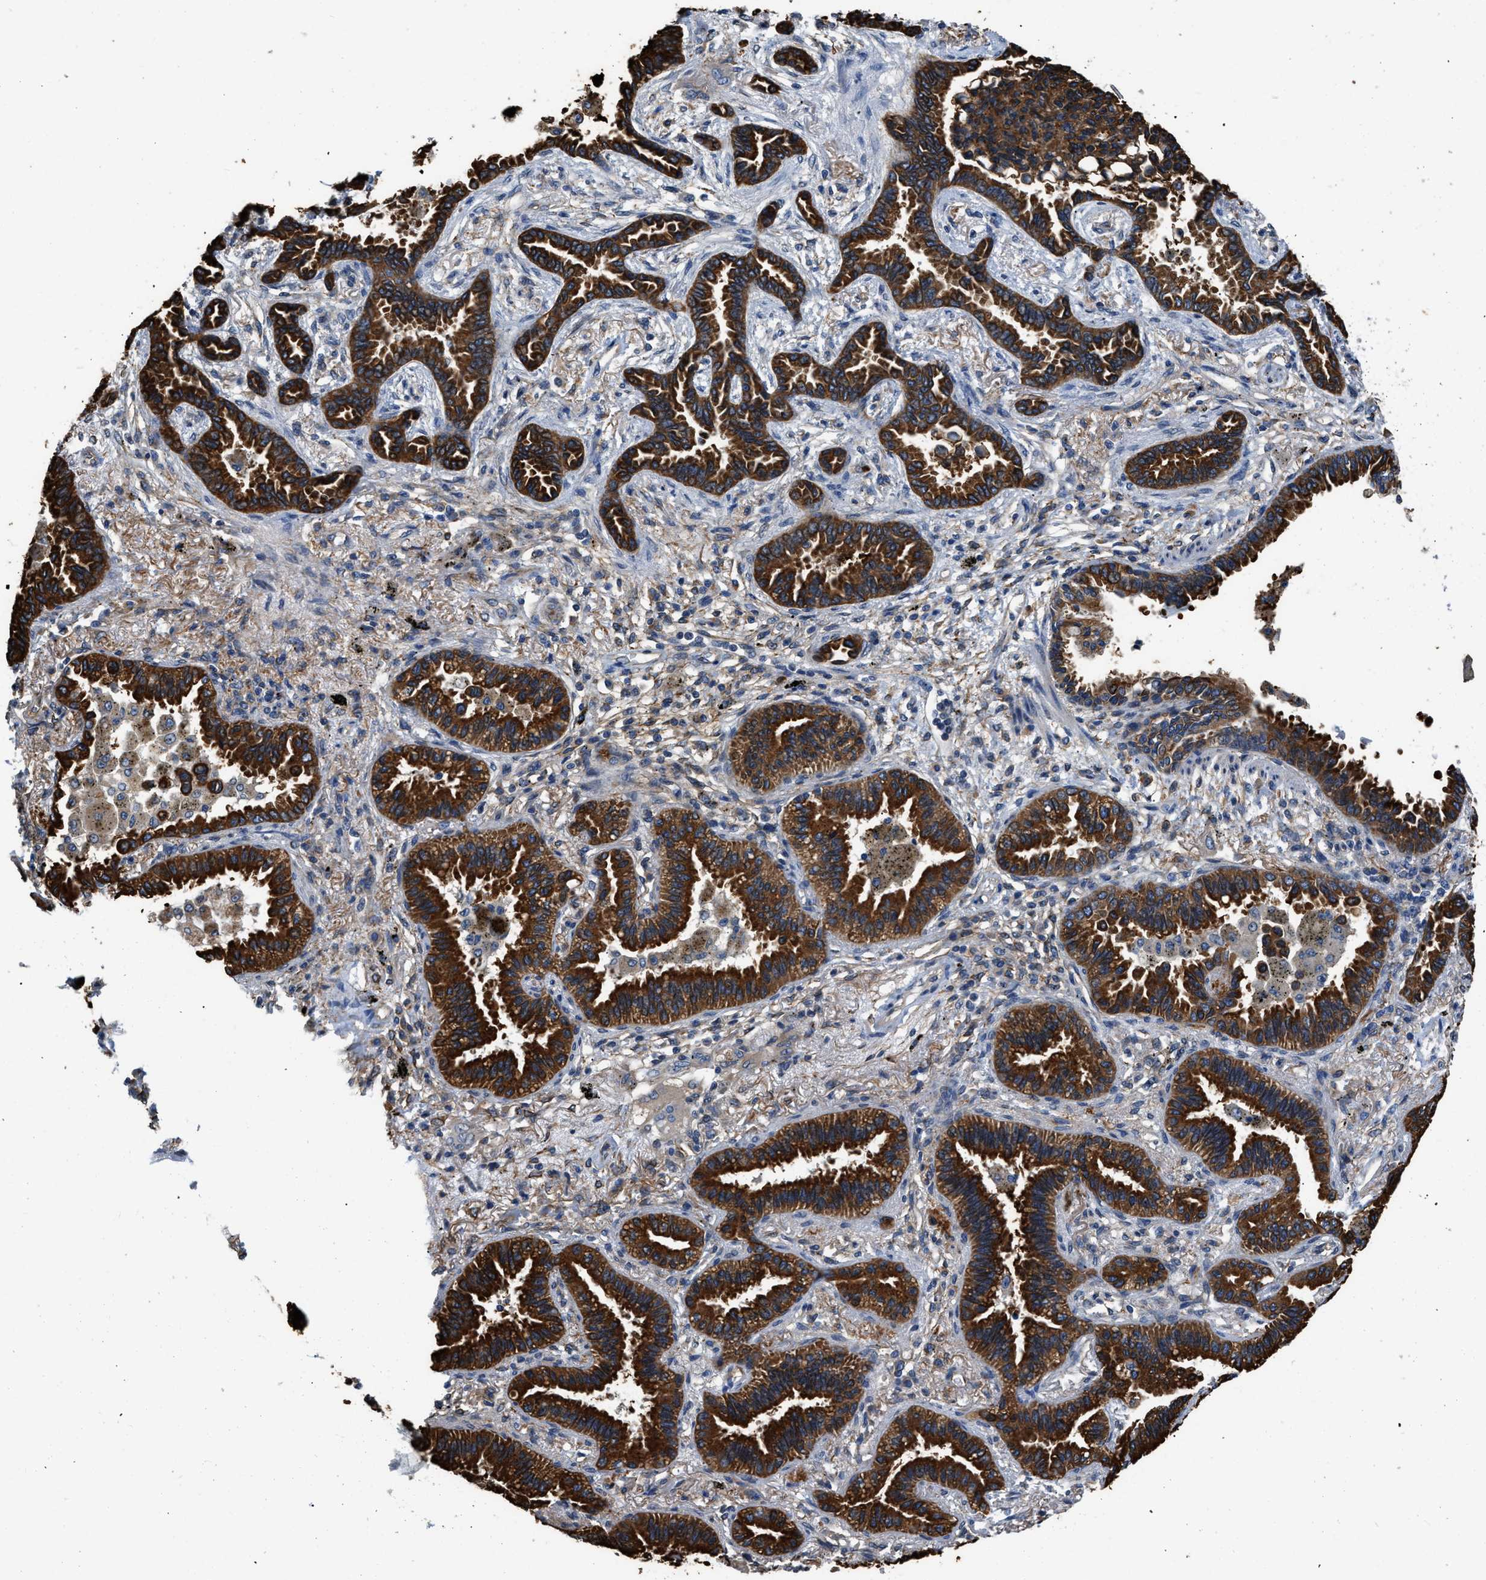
{"staining": {"intensity": "strong", "quantity": ">75%", "location": "cytoplasmic/membranous"}, "tissue": "lung cancer", "cell_type": "Tumor cells", "image_type": "cancer", "snomed": [{"axis": "morphology", "description": "Normal tissue, NOS"}, {"axis": "morphology", "description": "Adenocarcinoma, NOS"}, {"axis": "topography", "description": "Lung"}], "caption": "Lung cancer was stained to show a protein in brown. There is high levels of strong cytoplasmic/membranous expression in about >75% of tumor cells.", "gene": "ARL6IP5", "patient": {"sex": "male", "age": 59}}